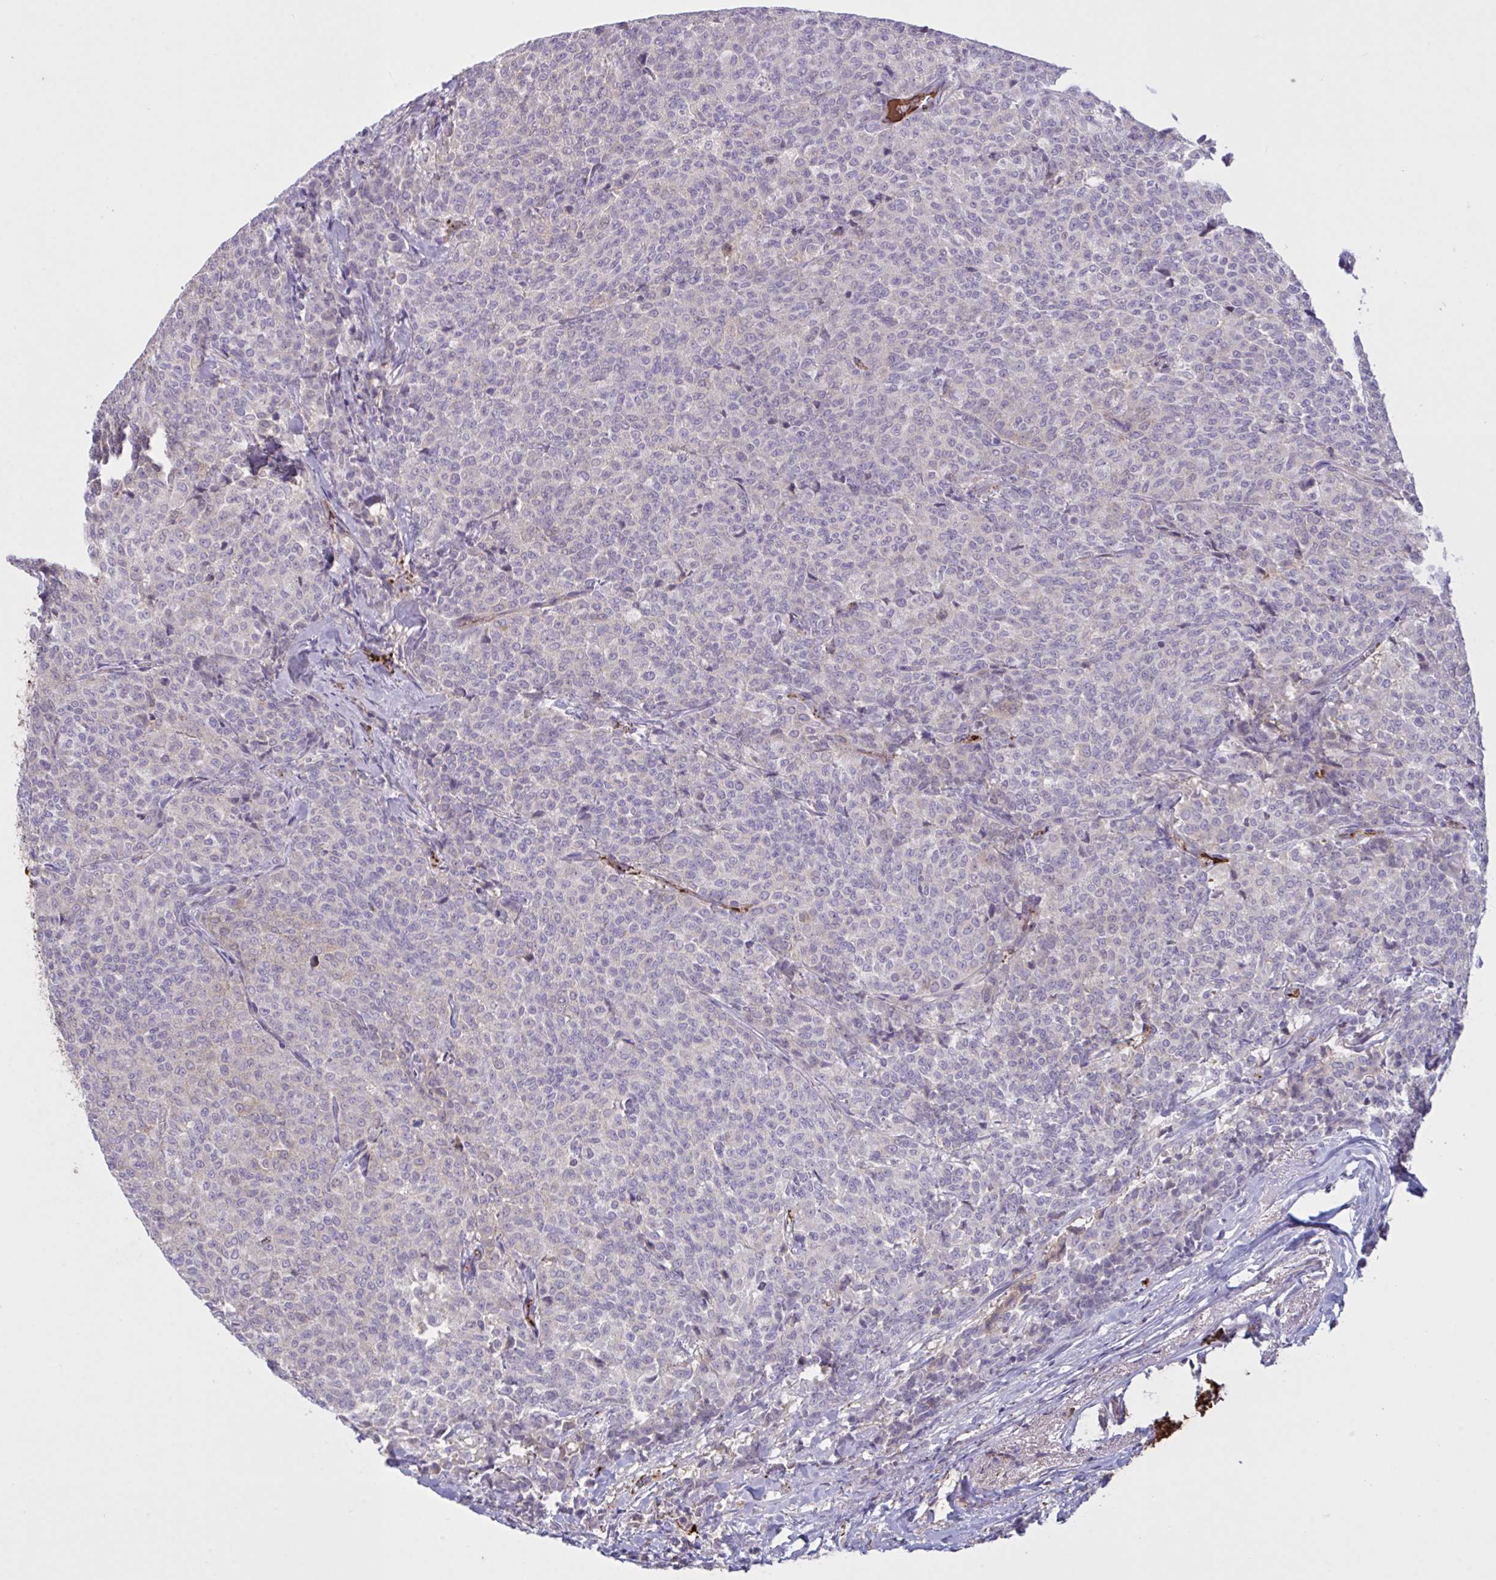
{"staining": {"intensity": "negative", "quantity": "none", "location": "none"}, "tissue": "breast cancer", "cell_type": "Tumor cells", "image_type": "cancer", "snomed": [{"axis": "morphology", "description": "Duct carcinoma"}, {"axis": "topography", "description": "Breast"}], "caption": "Immunohistochemistry image of neoplastic tissue: human invasive ductal carcinoma (breast) stained with DAB (3,3'-diaminobenzidine) reveals no significant protein expression in tumor cells.", "gene": "IL1R1", "patient": {"sex": "female", "age": 91}}